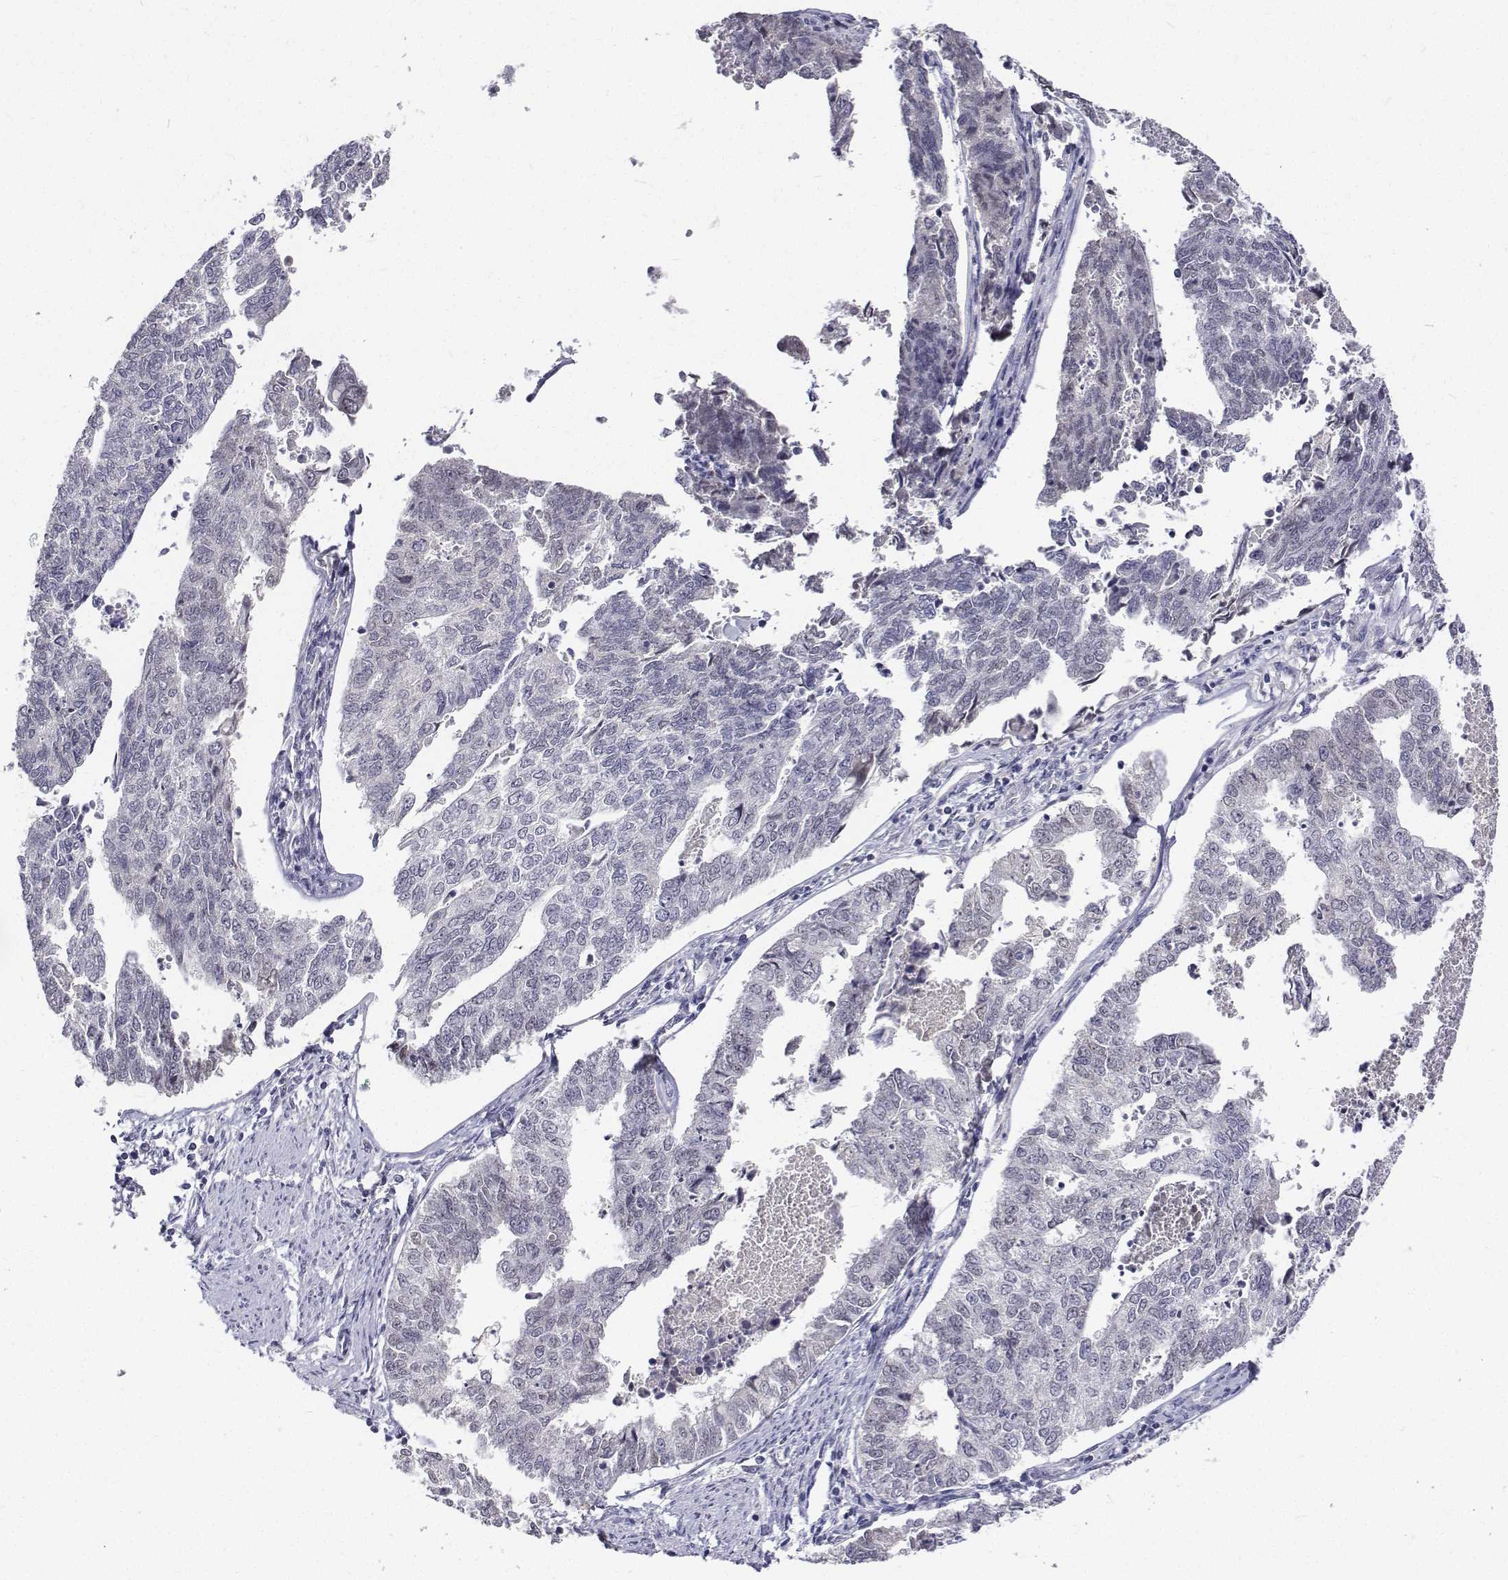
{"staining": {"intensity": "negative", "quantity": "none", "location": "none"}, "tissue": "endometrial cancer", "cell_type": "Tumor cells", "image_type": "cancer", "snomed": [{"axis": "morphology", "description": "Adenocarcinoma, NOS"}, {"axis": "topography", "description": "Endometrium"}], "caption": "IHC of human adenocarcinoma (endometrial) reveals no positivity in tumor cells.", "gene": "ATRX", "patient": {"sex": "female", "age": 73}}